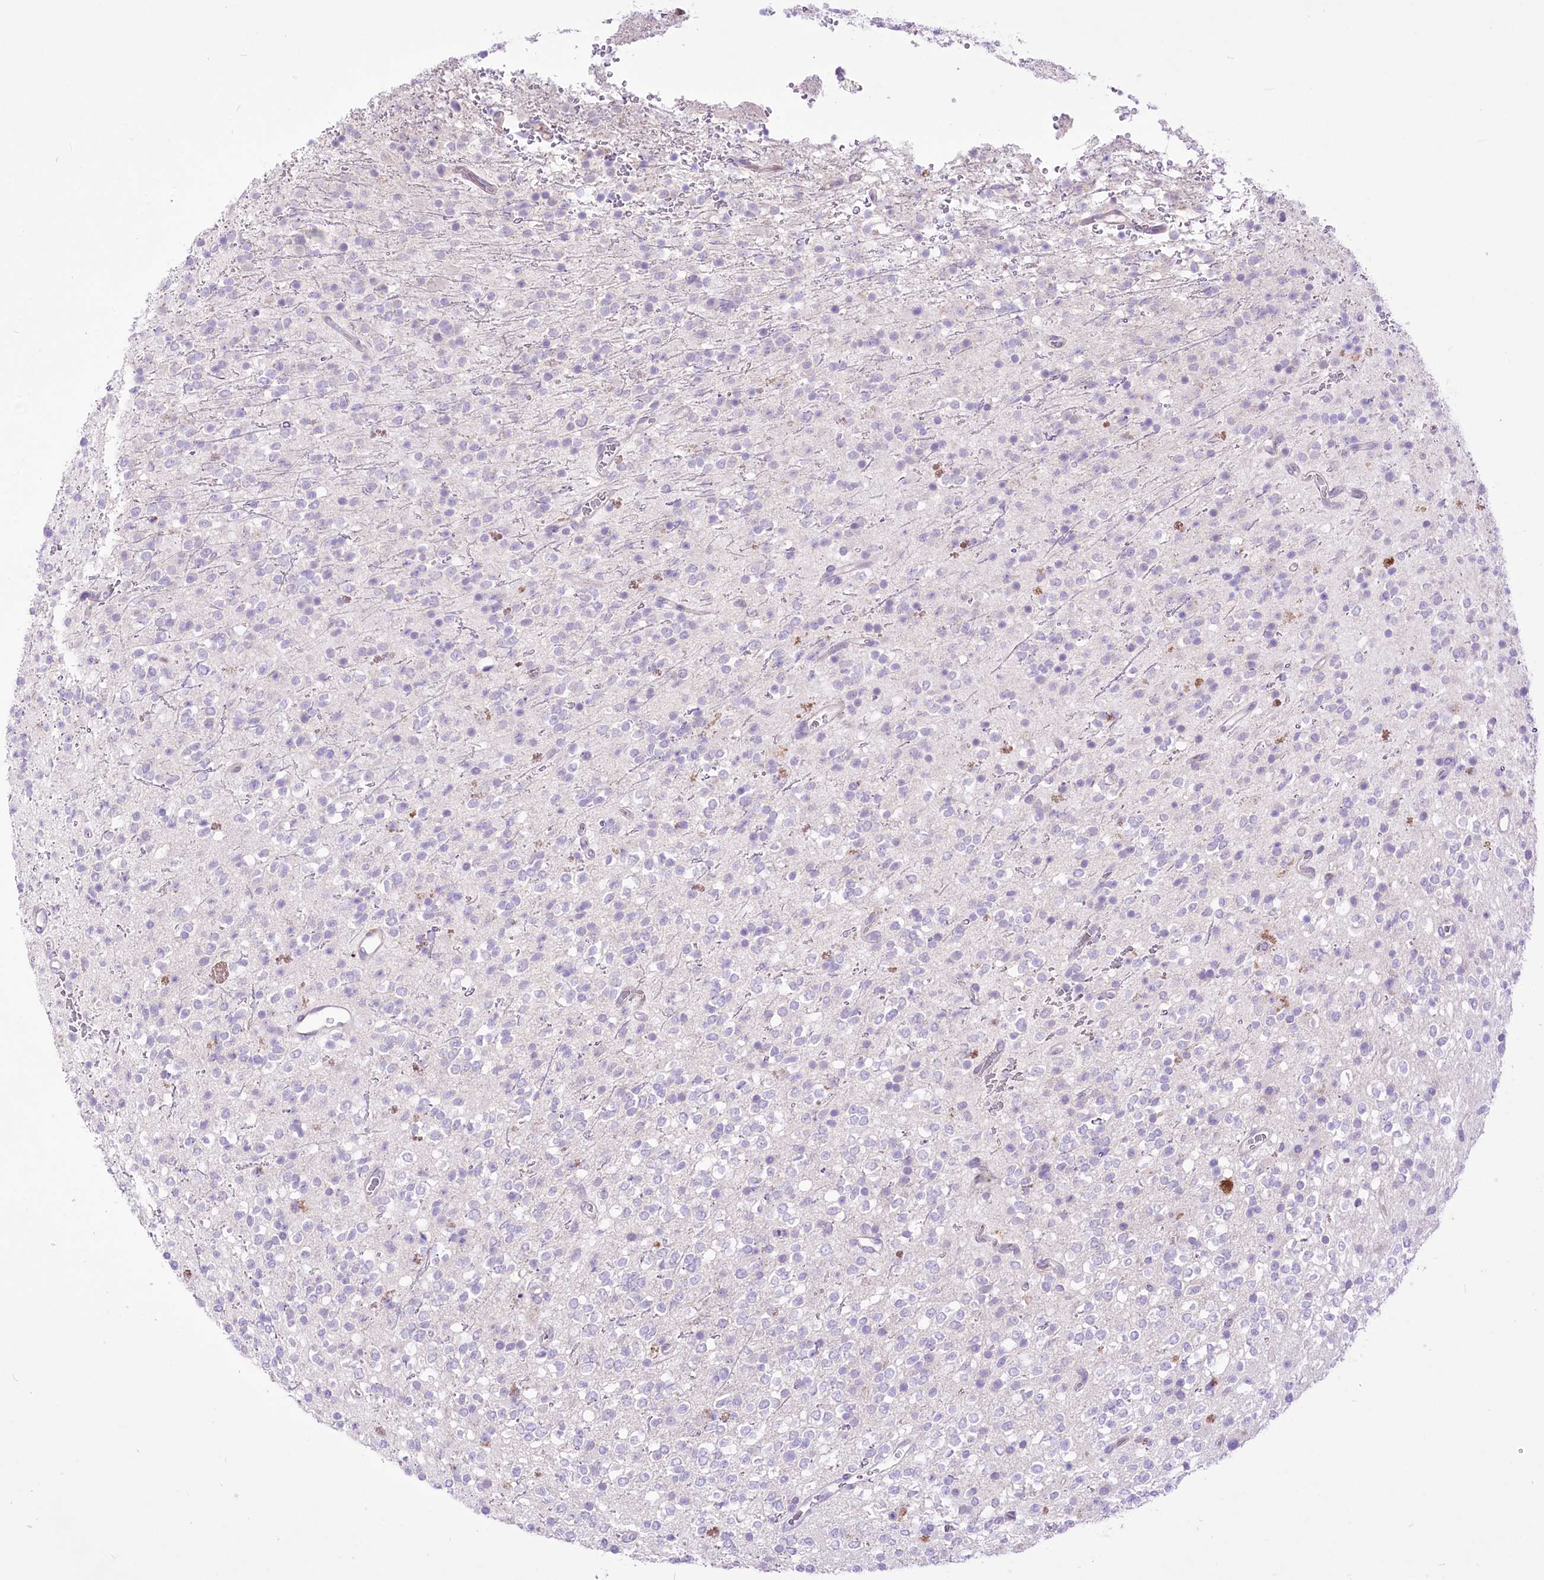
{"staining": {"intensity": "negative", "quantity": "none", "location": "none"}, "tissue": "glioma", "cell_type": "Tumor cells", "image_type": "cancer", "snomed": [{"axis": "morphology", "description": "Glioma, malignant, High grade"}, {"axis": "topography", "description": "Brain"}], "caption": "There is no significant positivity in tumor cells of glioma.", "gene": "HELT", "patient": {"sex": "male", "age": 34}}